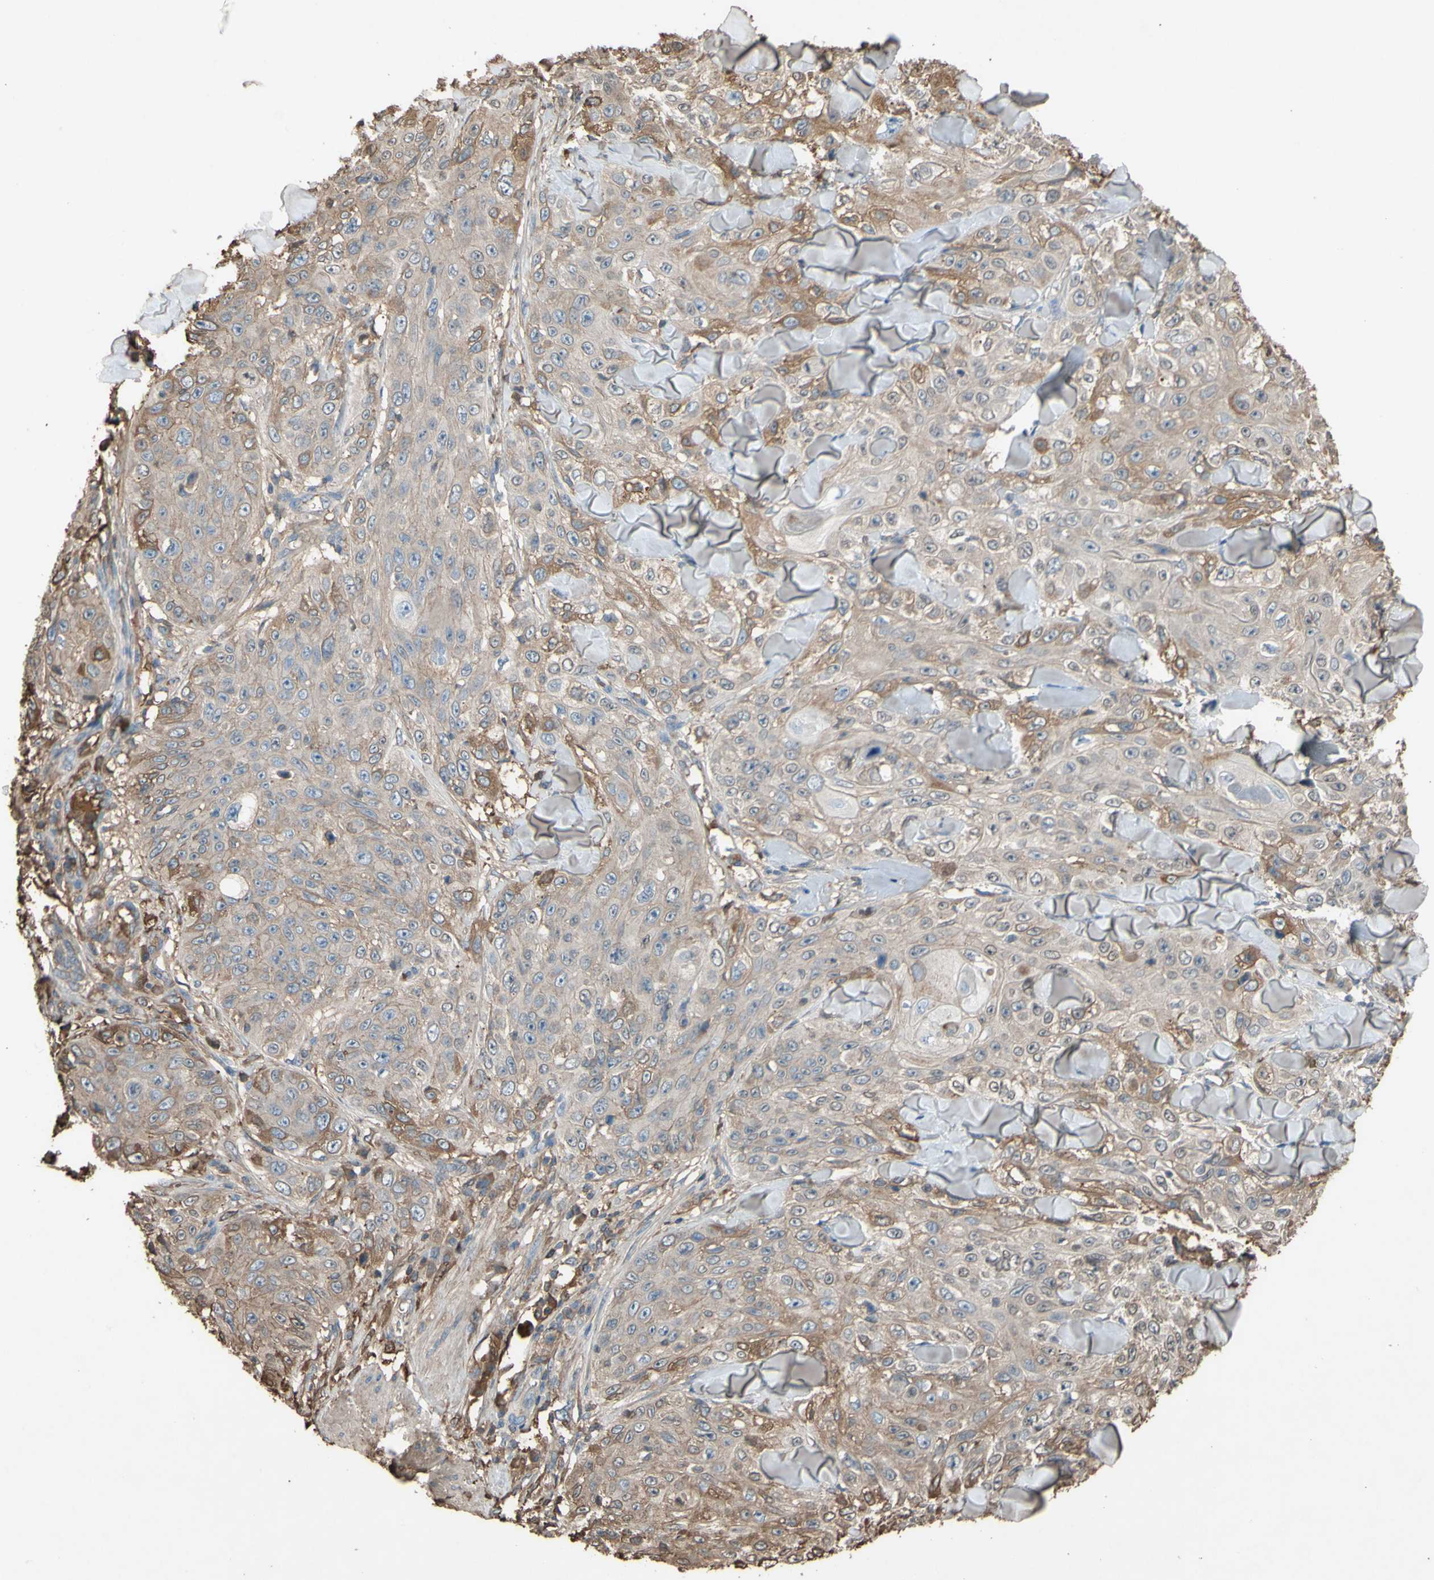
{"staining": {"intensity": "weak", "quantity": "25%-75%", "location": "cytoplasmic/membranous"}, "tissue": "skin cancer", "cell_type": "Tumor cells", "image_type": "cancer", "snomed": [{"axis": "morphology", "description": "Squamous cell carcinoma, NOS"}, {"axis": "topography", "description": "Skin"}], "caption": "Human squamous cell carcinoma (skin) stained for a protein (brown) reveals weak cytoplasmic/membranous positive positivity in approximately 25%-75% of tumor cells.", "gene": "PTGDS", "patient": {"sex": "male", "age": 86}}